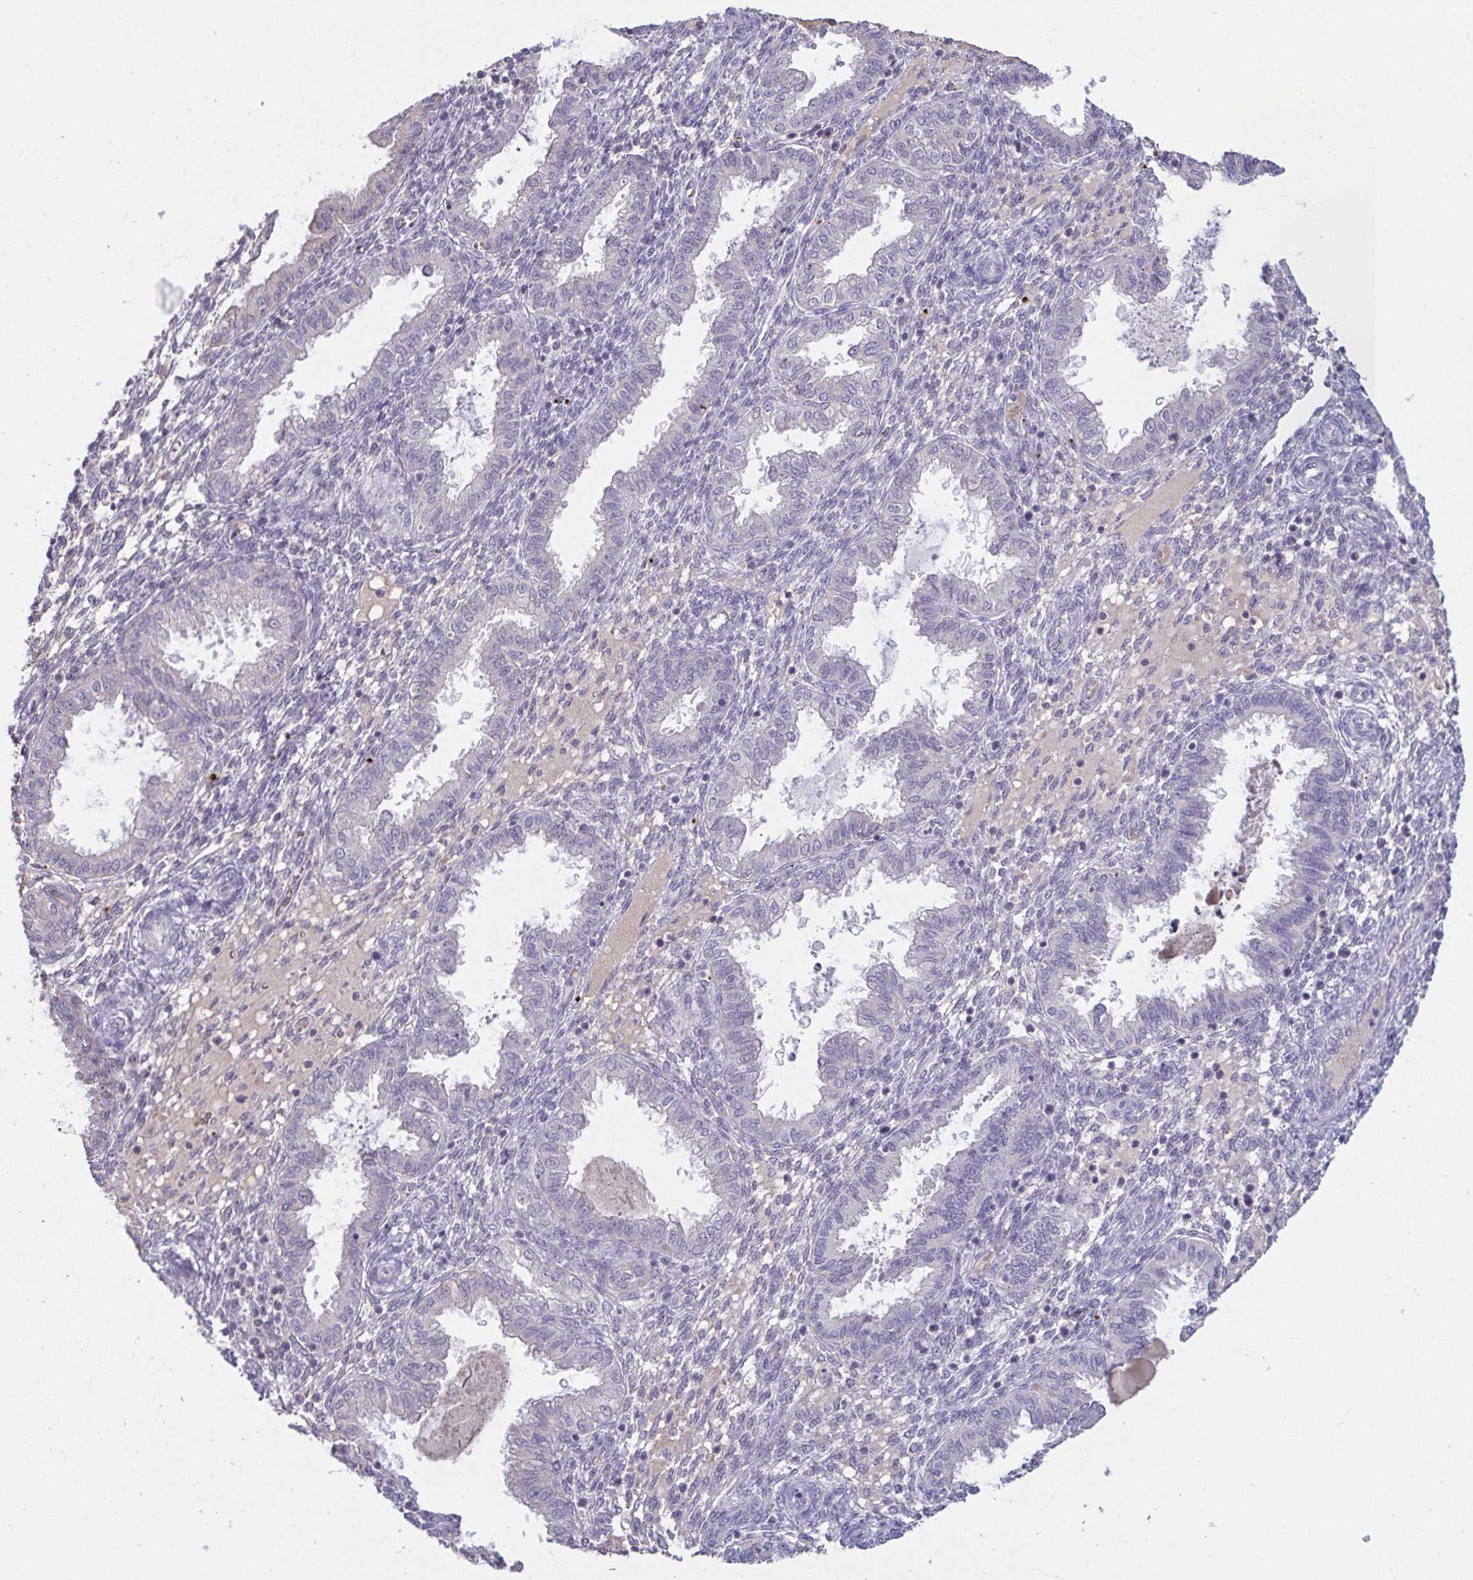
{"staining": {"intensity": "negative", "quantity": "none", "location": "none"}, "tissue": "endometrium", "cell_type": "Cells in endometrial stroma", "image_type": "normal", "snomed": [{"axis": "morphology", "description": "Normal tissue, NOS"}, {"axis": "topography", "description": "Endometrium"}], "caption": "A histopathology image of endometrium stained for a protein demonstrates no brown staining in cells in endometrial stroma.", "gene": "MYC", "patient": {"sex": "female", "age": 33}}